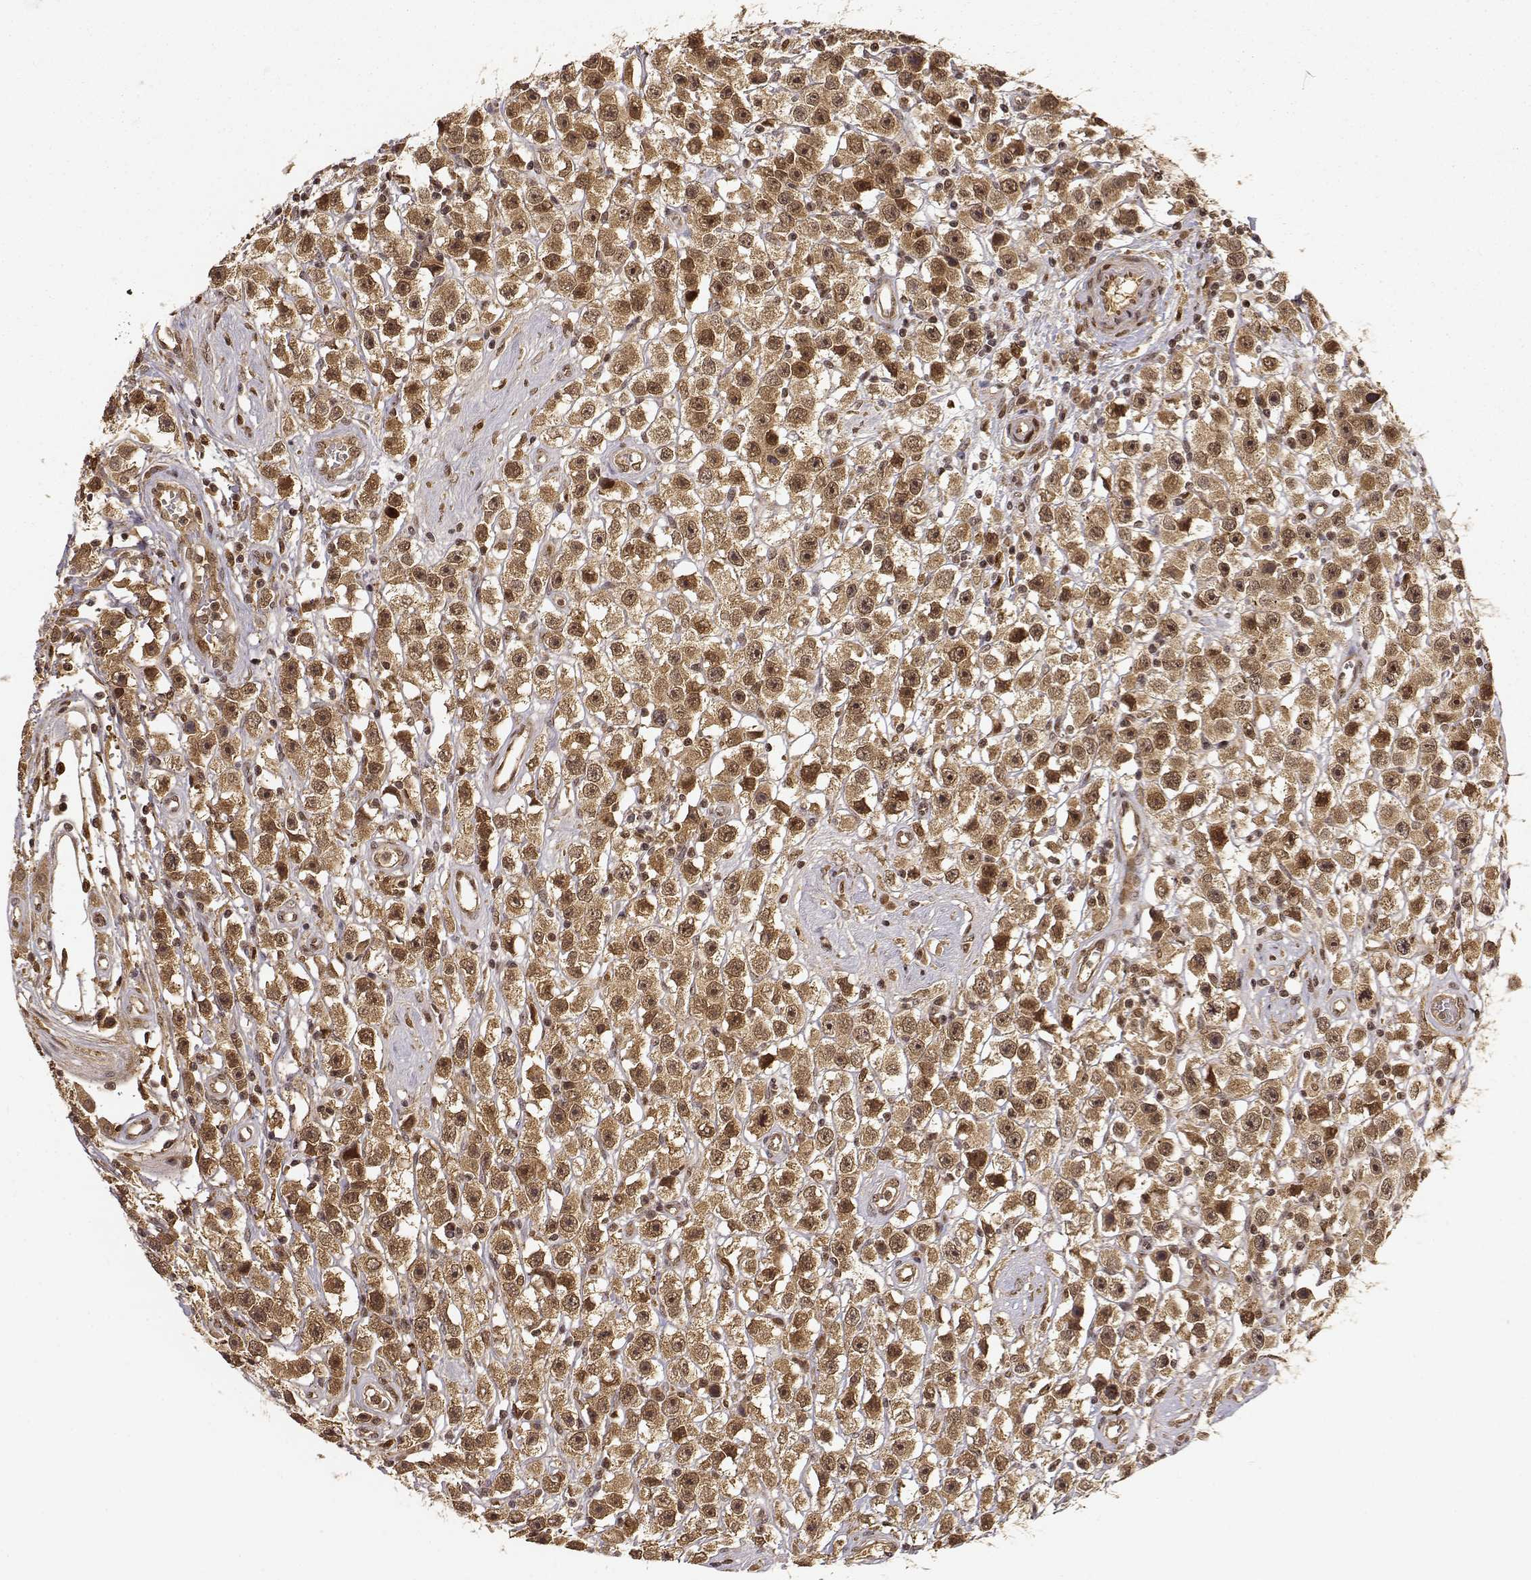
{"staining": {"intensity": "moderate", "quantity": ">75%", "location": "cytoplasmic/membranous,nuclear"}, "tissue": "testis cancer", "cell_type": "Tumor cells", "image_type": "cancer", "snomed": [{"axis": "morphology", "description": "Seminoma, NOS"}, {"axis": "topography", "description": "Testis"}], "caption": "Approximately >75% of tumor cells in human testis cancer show moderate cytoplasmic/membranous and nuclear protein positivity as visualized by brown immunohistochemical staining.", "gene": "MAEA", "patient": {"sex": "male", "age": 45}}